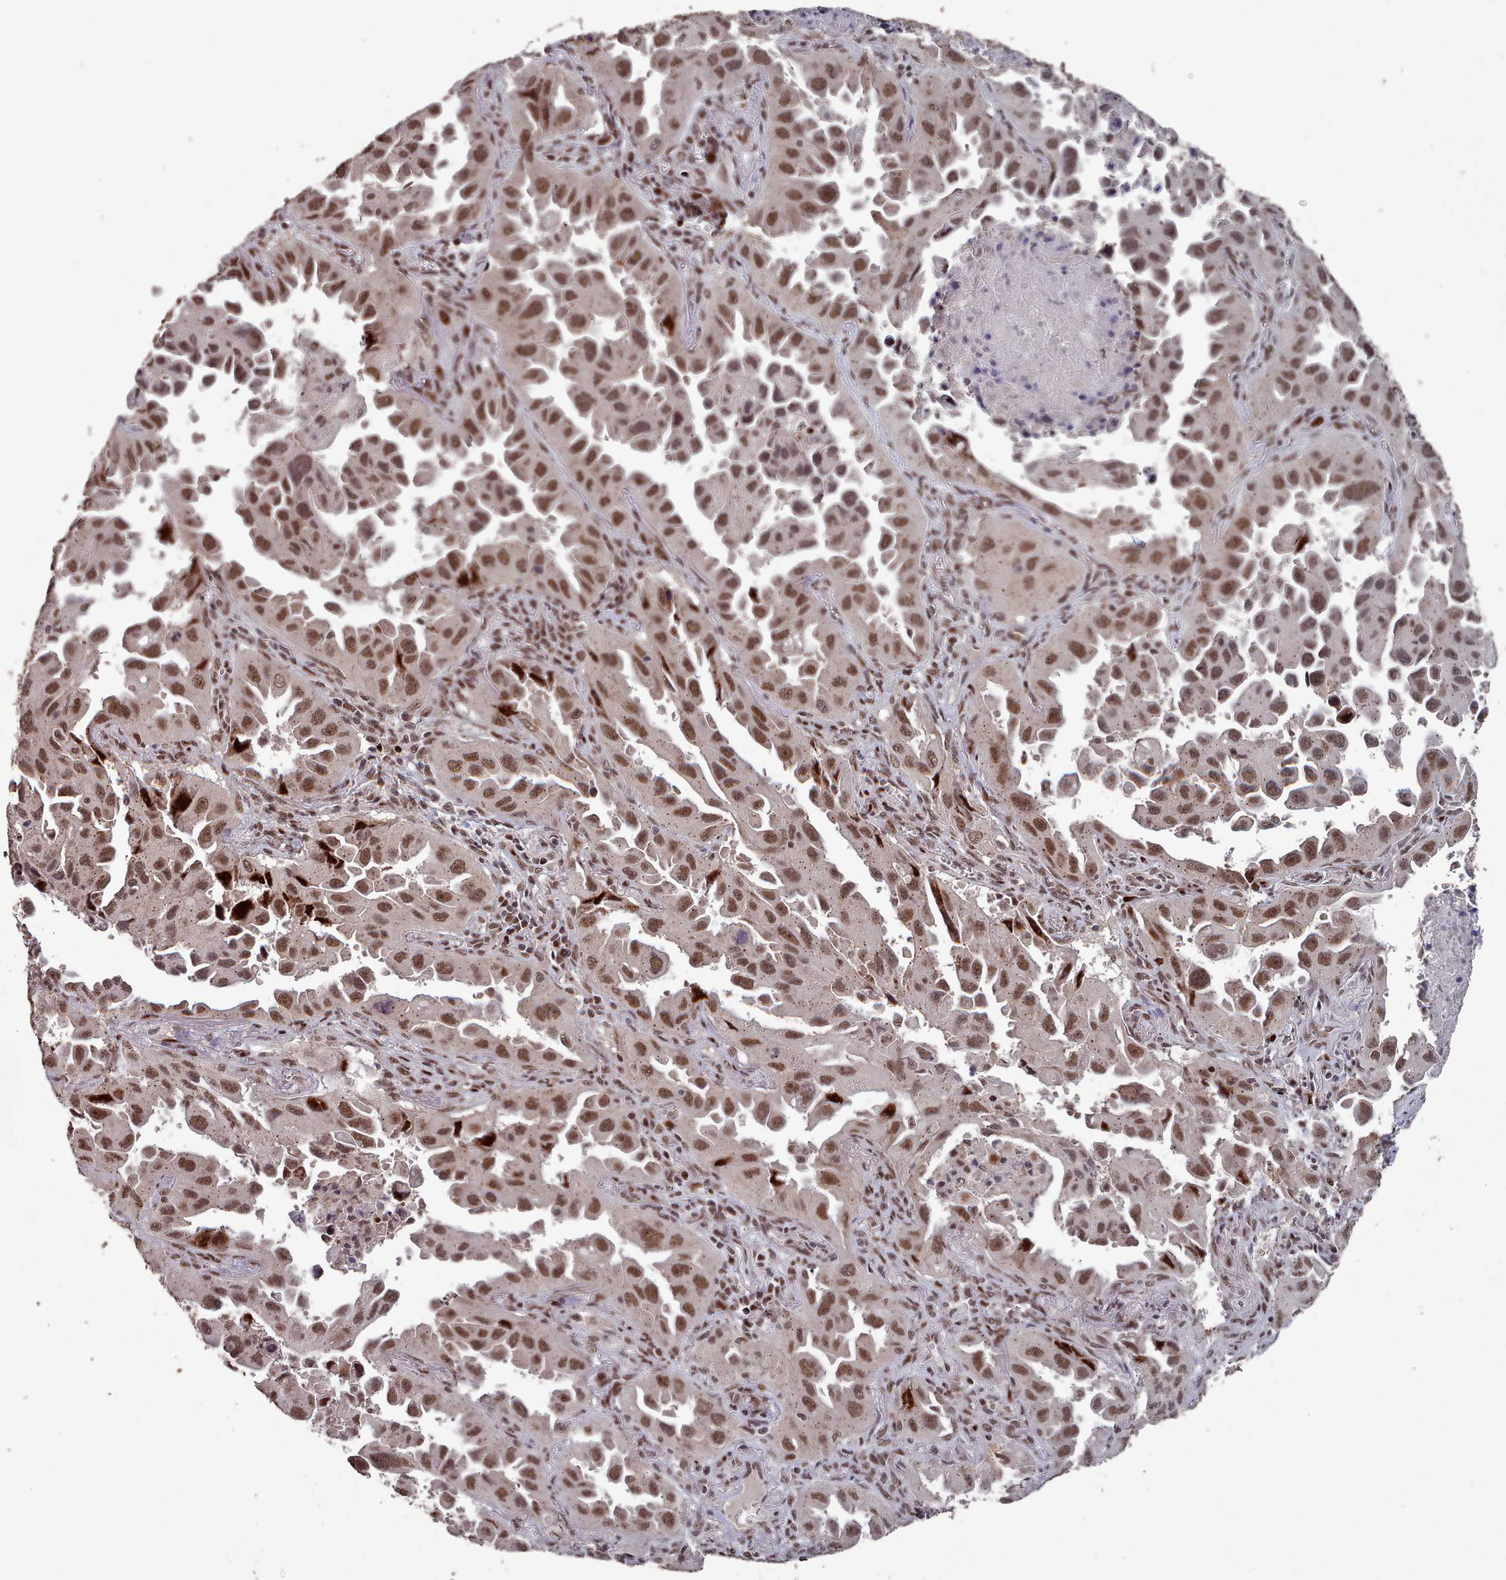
{"staining": {"intensity": "moderate", "quantity": ">75%", "location": "cytoplasmic/membranous,nuclear"}, "tissue": "lung cancer", "cell_type": "Tumor cells", "image_type": "cancer", "snomed": [{"axis": "morphology", "description": "Adenocarcinoma, NOS"}, {"axis": "topography", "description": "Lung"}], "caption": "Protein staining reveals moderate cytoplasmic/membranous and nuclear positivity in about >75% of tumor cells in lung adenocarcinoma. (brown staining indicates protein expression, while blue staining denotes nuclei).", "gene": "PNRC2", "patient": {"sex": "male", "age": 66}}